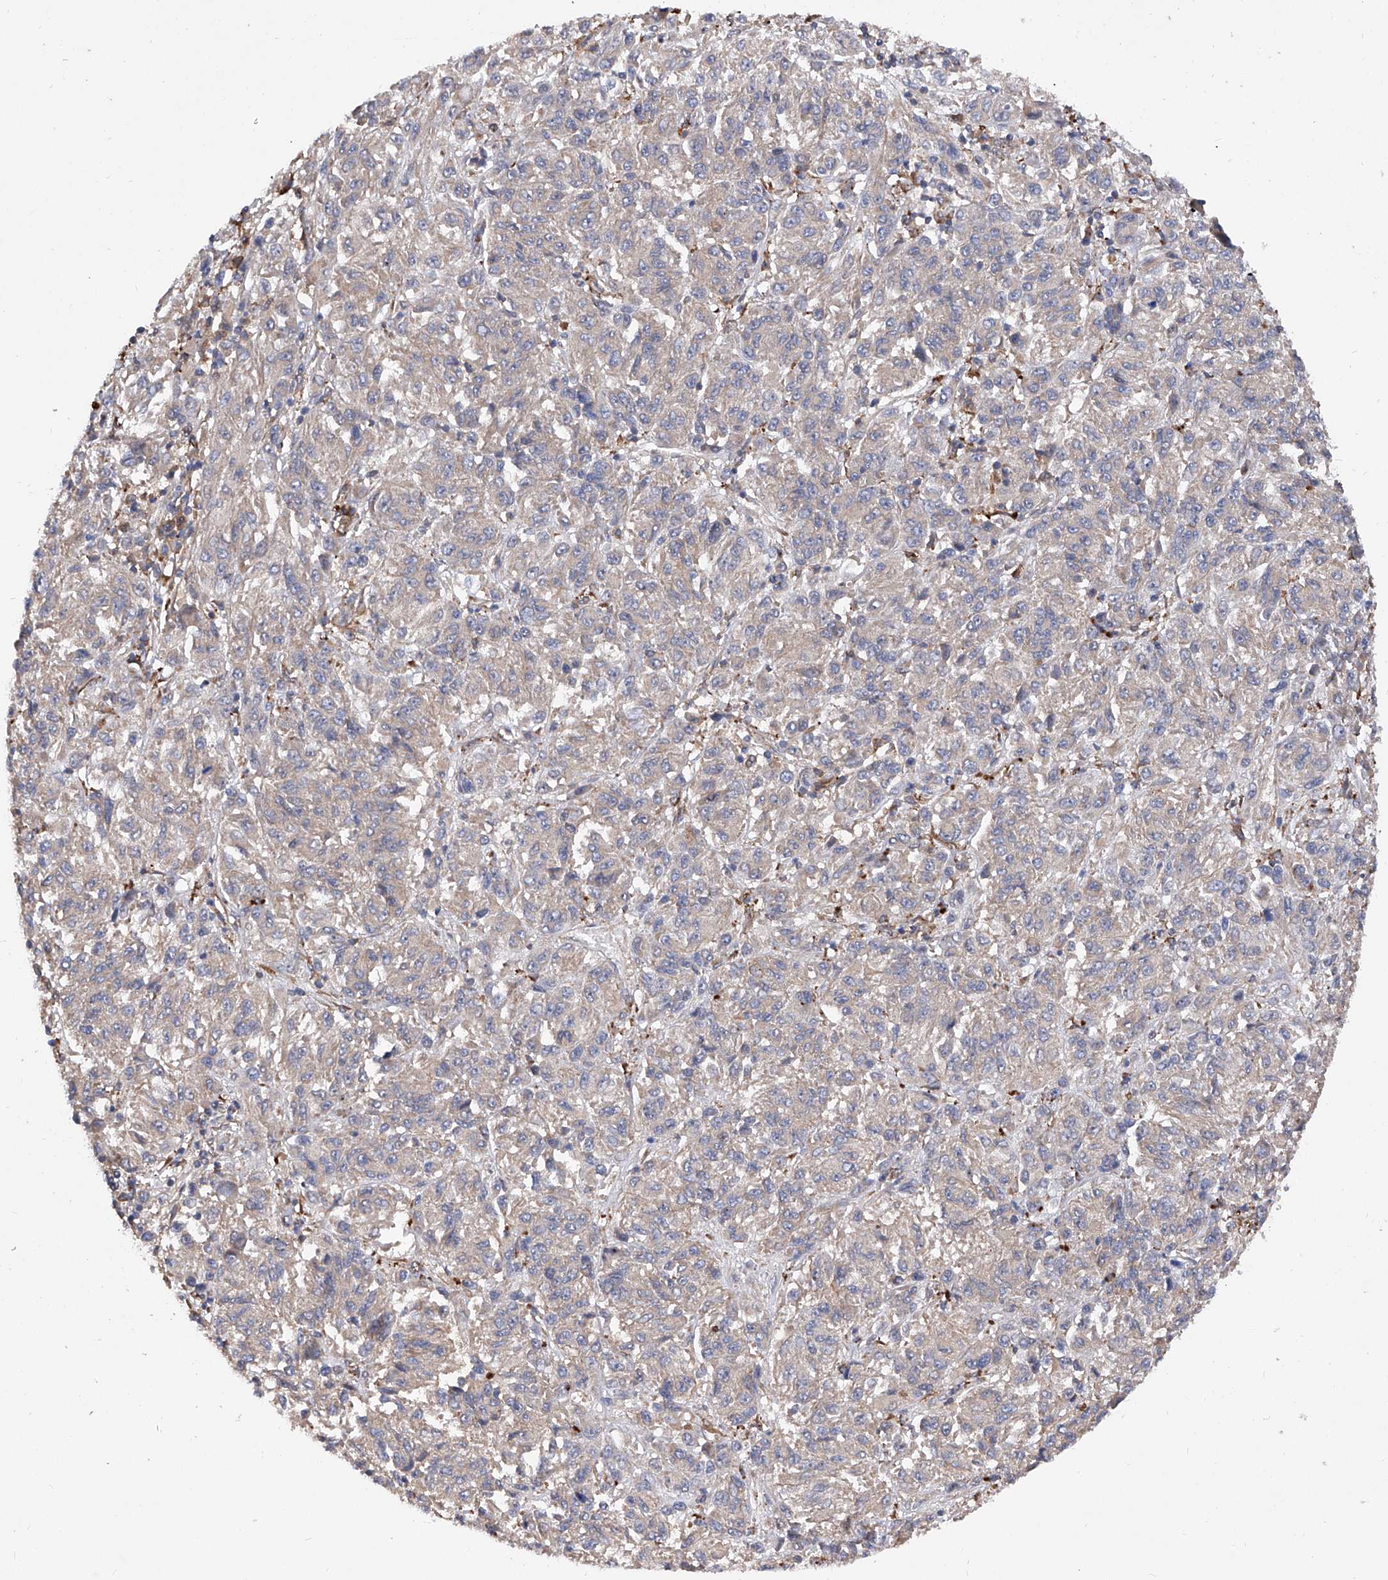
{"staining": {"intensity": "weak", "quantity": ">75%", "location": "cytoplasmic/membranous"}, "tissue": "melanoma", "cell_type": "Tumor cells", "image_type": "cancer", "snomed": [{"axis": "morphology", "description": "Malignant melanoma, Metastatic site"}, {"axis": "topography", "description": "Lung"}], "caption": "Immunohistochemistry photomicrograph of malignant melanoma (metastatic site) stained for a protein (brown), which shows low levels of weak cytoplasmic/membranous staining in approximately >75% of tumor cells.", "gene": "INPP5B", "patient": {"sex": "male", "age": 64}}